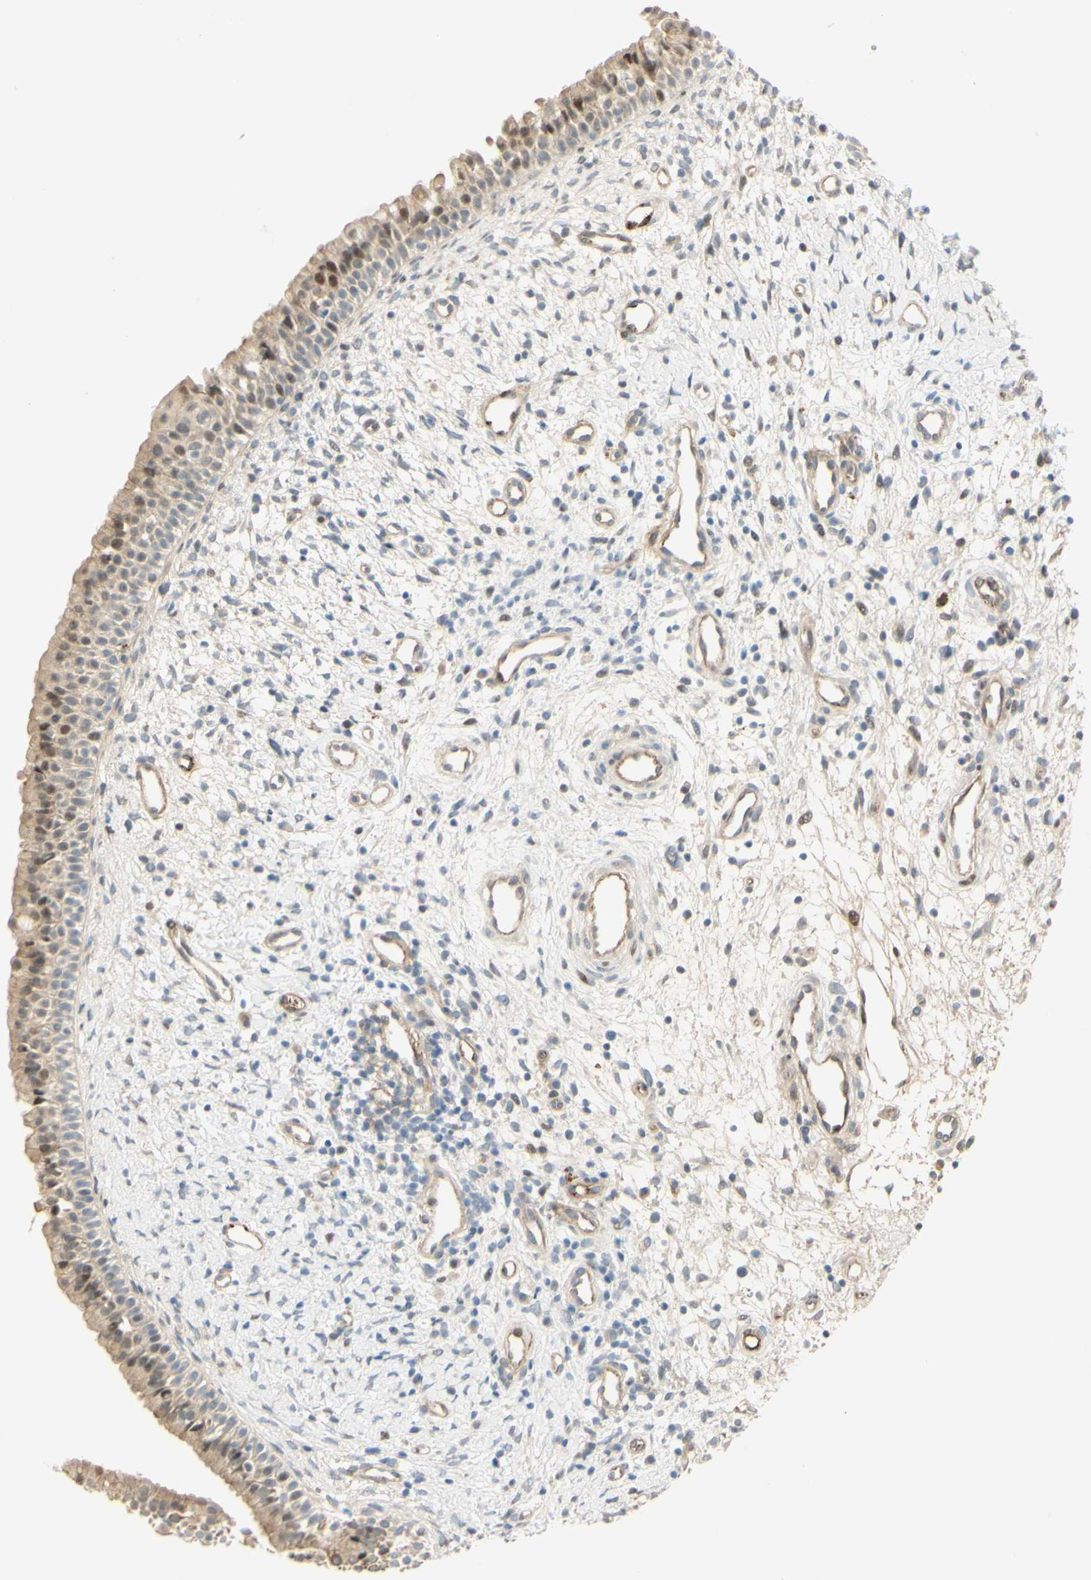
{"staining": {"intensity": "moderate", "quantity": ">75%", "location": "cytoplasmic/membranous,nuclear"}, "tissue": "nasopharynx", "cell_type": "Respiratory epithelial cells", "image_type": "normal", "snomed": [{"axis": "morphology", "description": "Normal tissue, NOS"}, {"axis": "topography", "description": "Nasopharynx"}], "caption": "Protein staining reveals moderate cytoplasmic/membranous,nuclear expression in approximately >75% of respiratory epithelial cells in normal nasopharynx. Immunohistochemistry (ihc) stains the protein of interest in brown and the nuclei are stained blue.", "gene": "ANGPT2", "patient": {"sex": "male", "age": 22}}